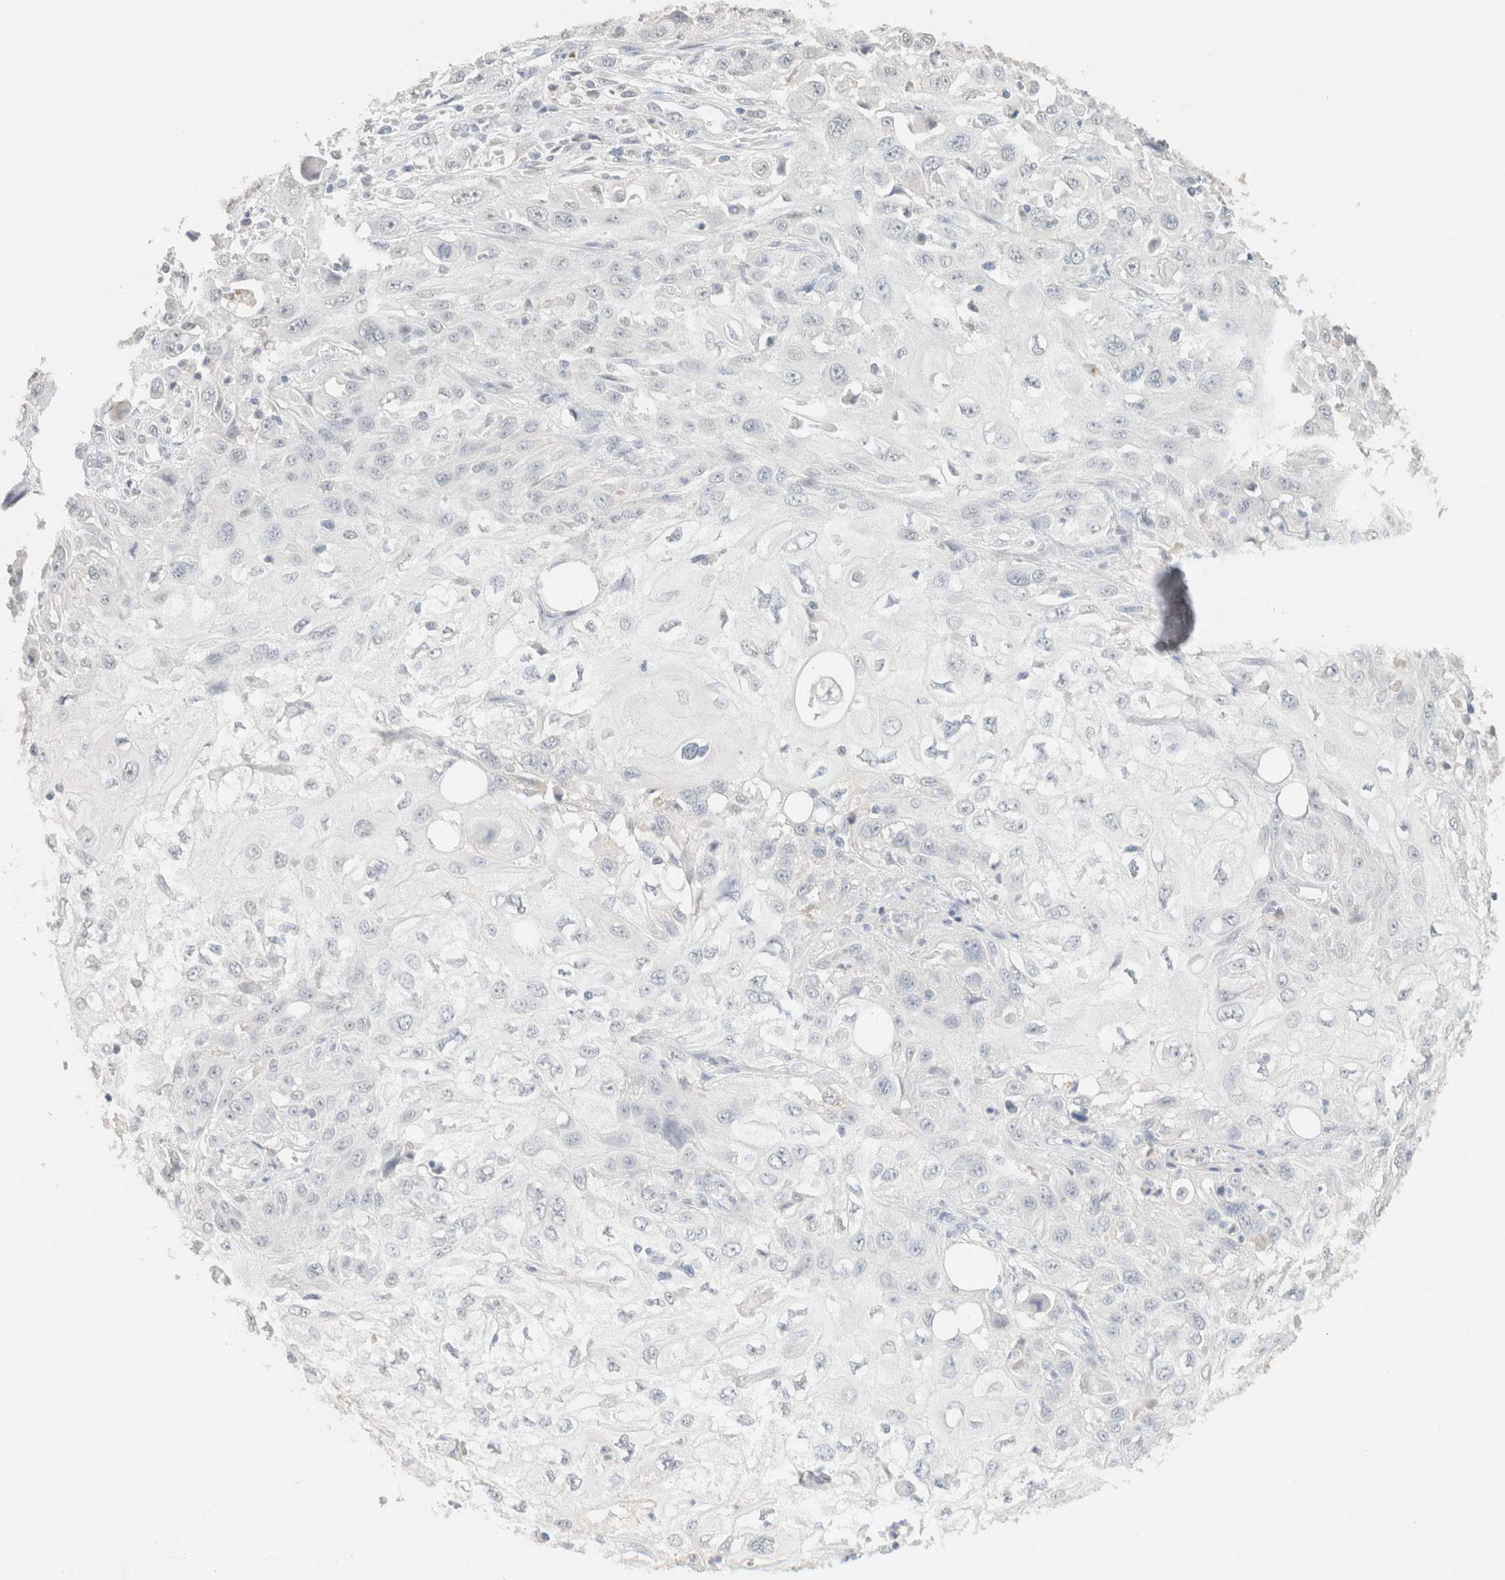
{"staining": {"intensity": "negative", "quantity": "none", "location": "none"}, "tissue": "skin cancer", "cell_type": "Tumor cells", "image_type": "cancer", "snomed": [{"axis": "morphology", "description": "Squamous cell carcinoma, NOS"}, {"axis": "topography", "description": "Skin"}], "caption": "DAB (3,3'-diaminobenzidine) immunohistochemical staining of skin squamous cell carcinoma shows no significant expression in tumor cells.", "gene": "CPA1", "patient": {"sex": "male", "age": 75}}